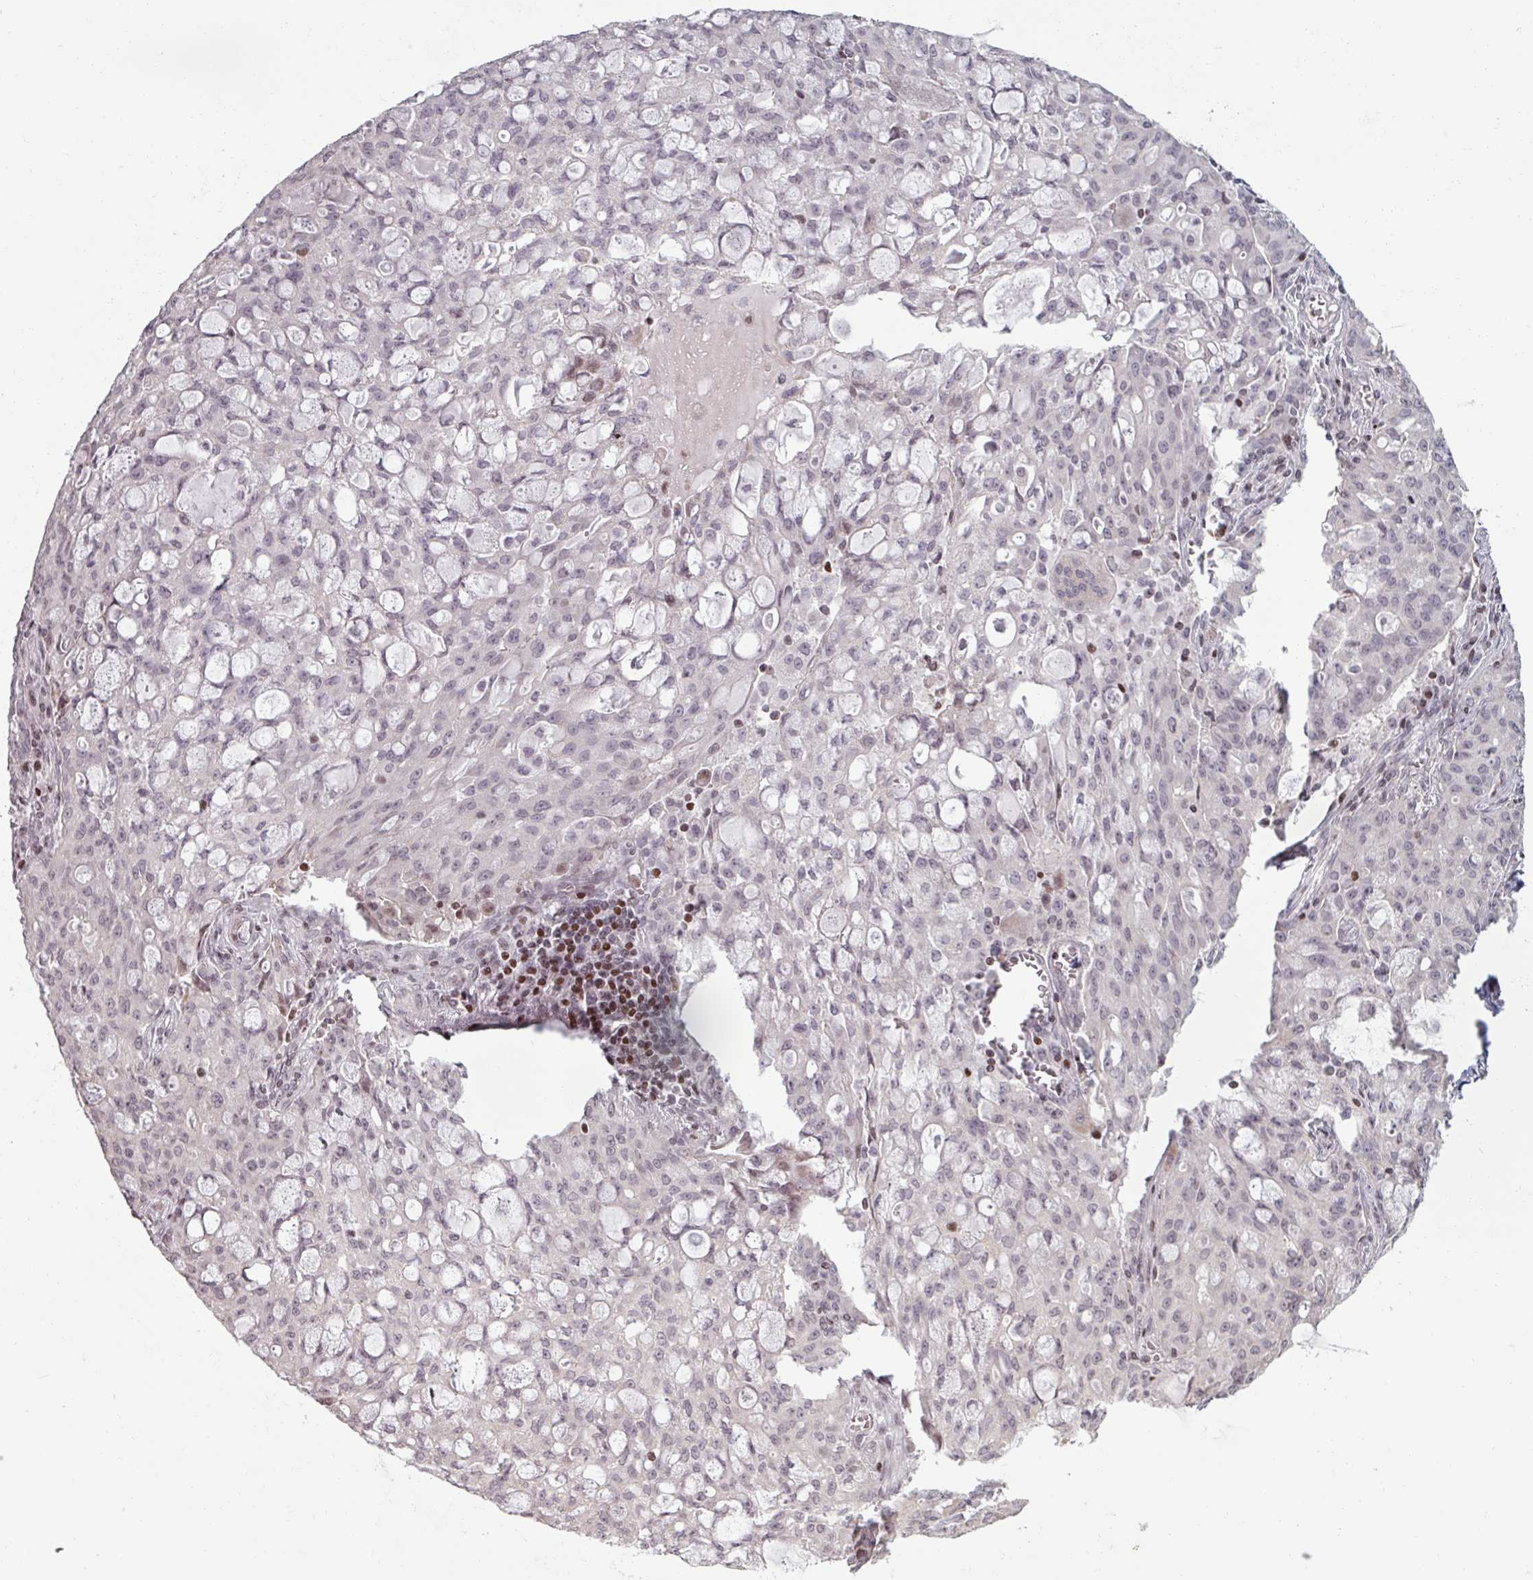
{"staining": {"intensity": "weak", "quantity": "<25%", "location": "nuclear"}, "tissue": "lung cancer", "cell_type": "Tumor cells", "image_type": "cancer", "snomed": [{"axis": "morphology", "description": "Adenocarcinoma, NOS"}, {"axis": "topography", "description": "Lung"}], "caption": "A histopathology image of lung cancer stained for a protein reveals no brown staining in tumor cells.", "gene": "NCOR1", "patient": {"sex": "female", "age": 44}}